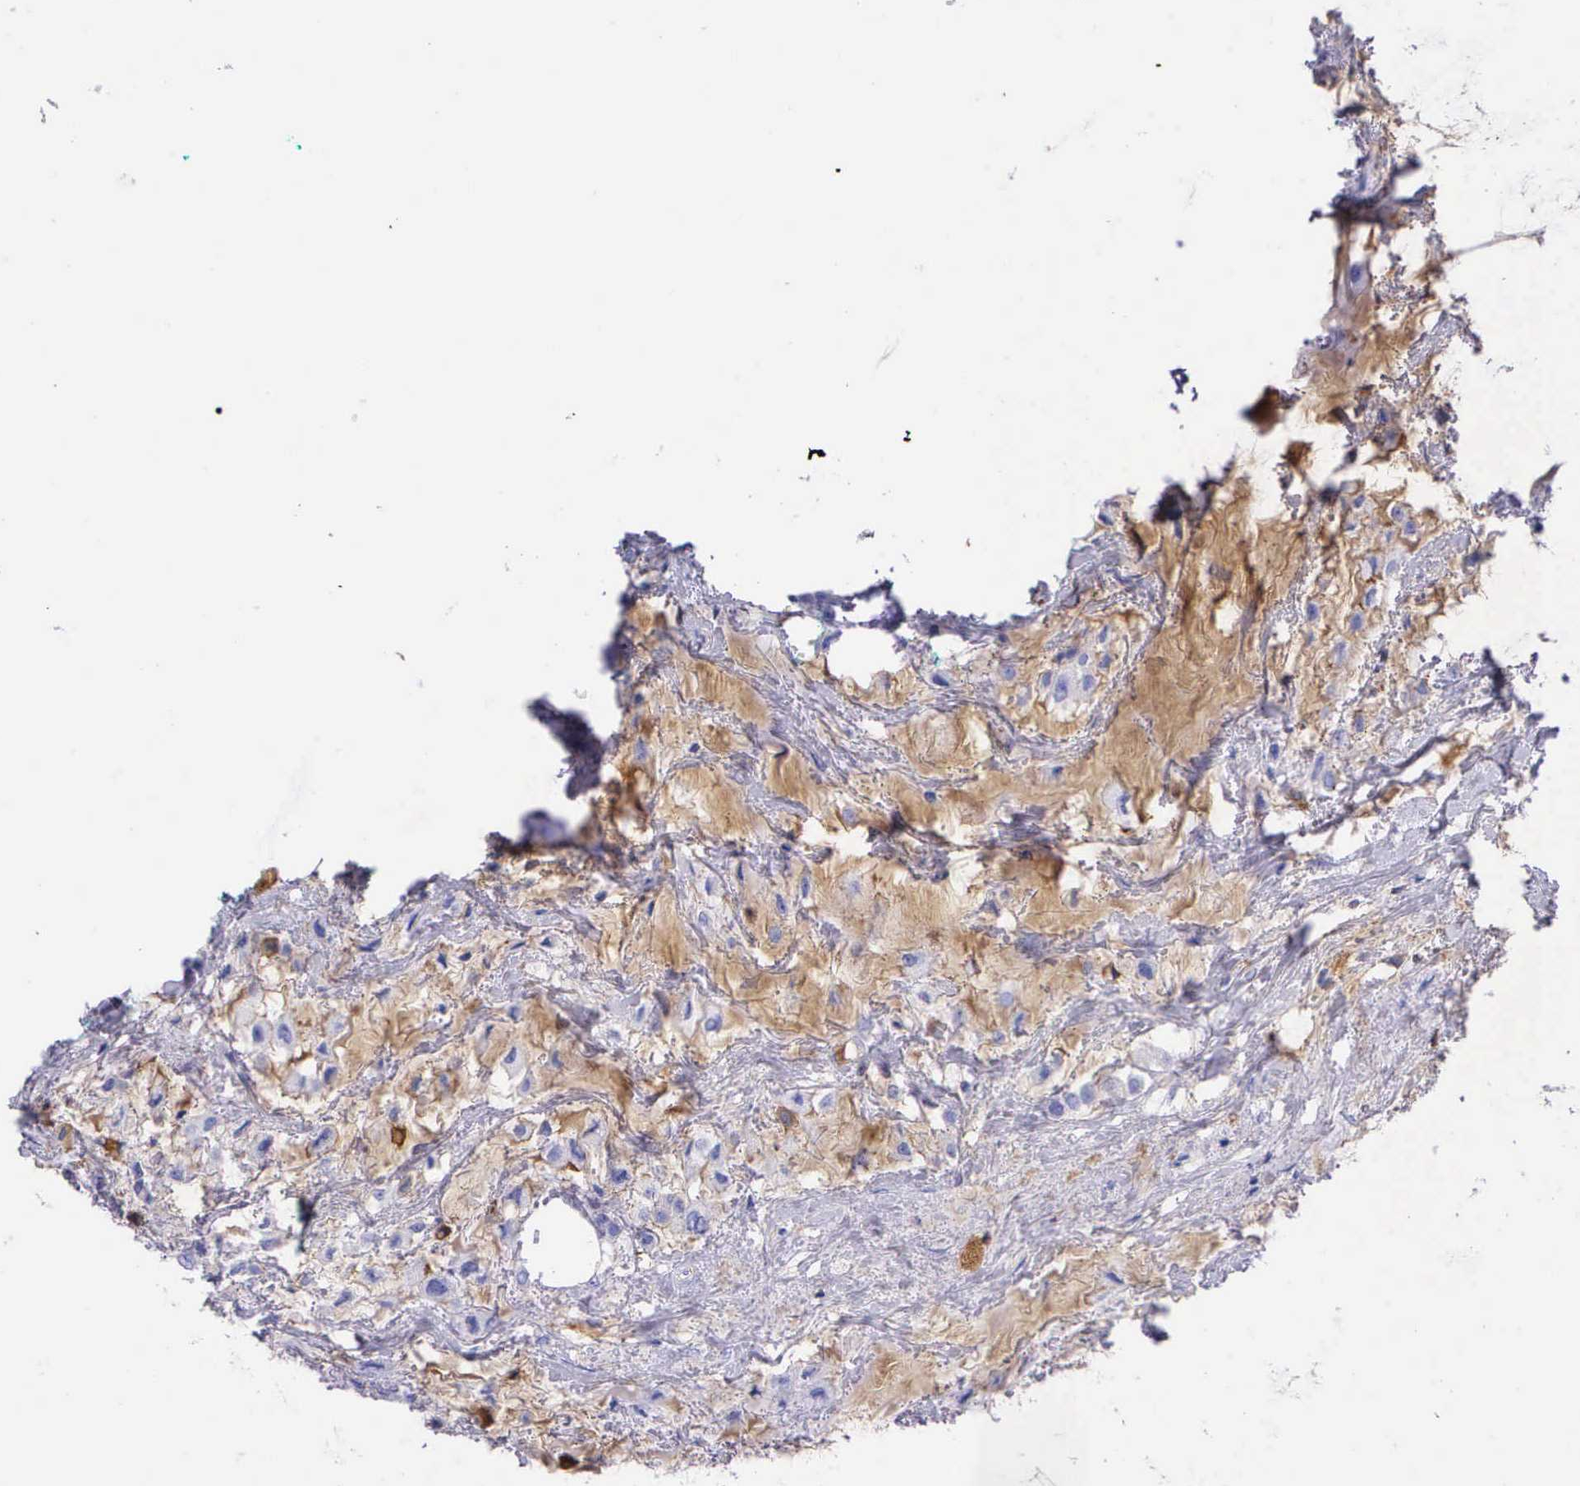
{"staining": {"intensity": "negative", "quantity": "none", "location": "none"}, "tissue": "breast cancer", "cell_type": "Tumor cells", "image_type": "cancer", "snomed": [{"axis": "morphology", "description": "Lobular carcinoma"}, {"axis": "topography", "description": "Breast"}], "caption": "Immunohistochemistry (IHC) photomicrograph of breast cancer (lobular carcinoma) stained for a protein (brown), which reveals no staining in tumor cells.", "gene": "PLG", "patient": {"sex": "female", "age": 85}}